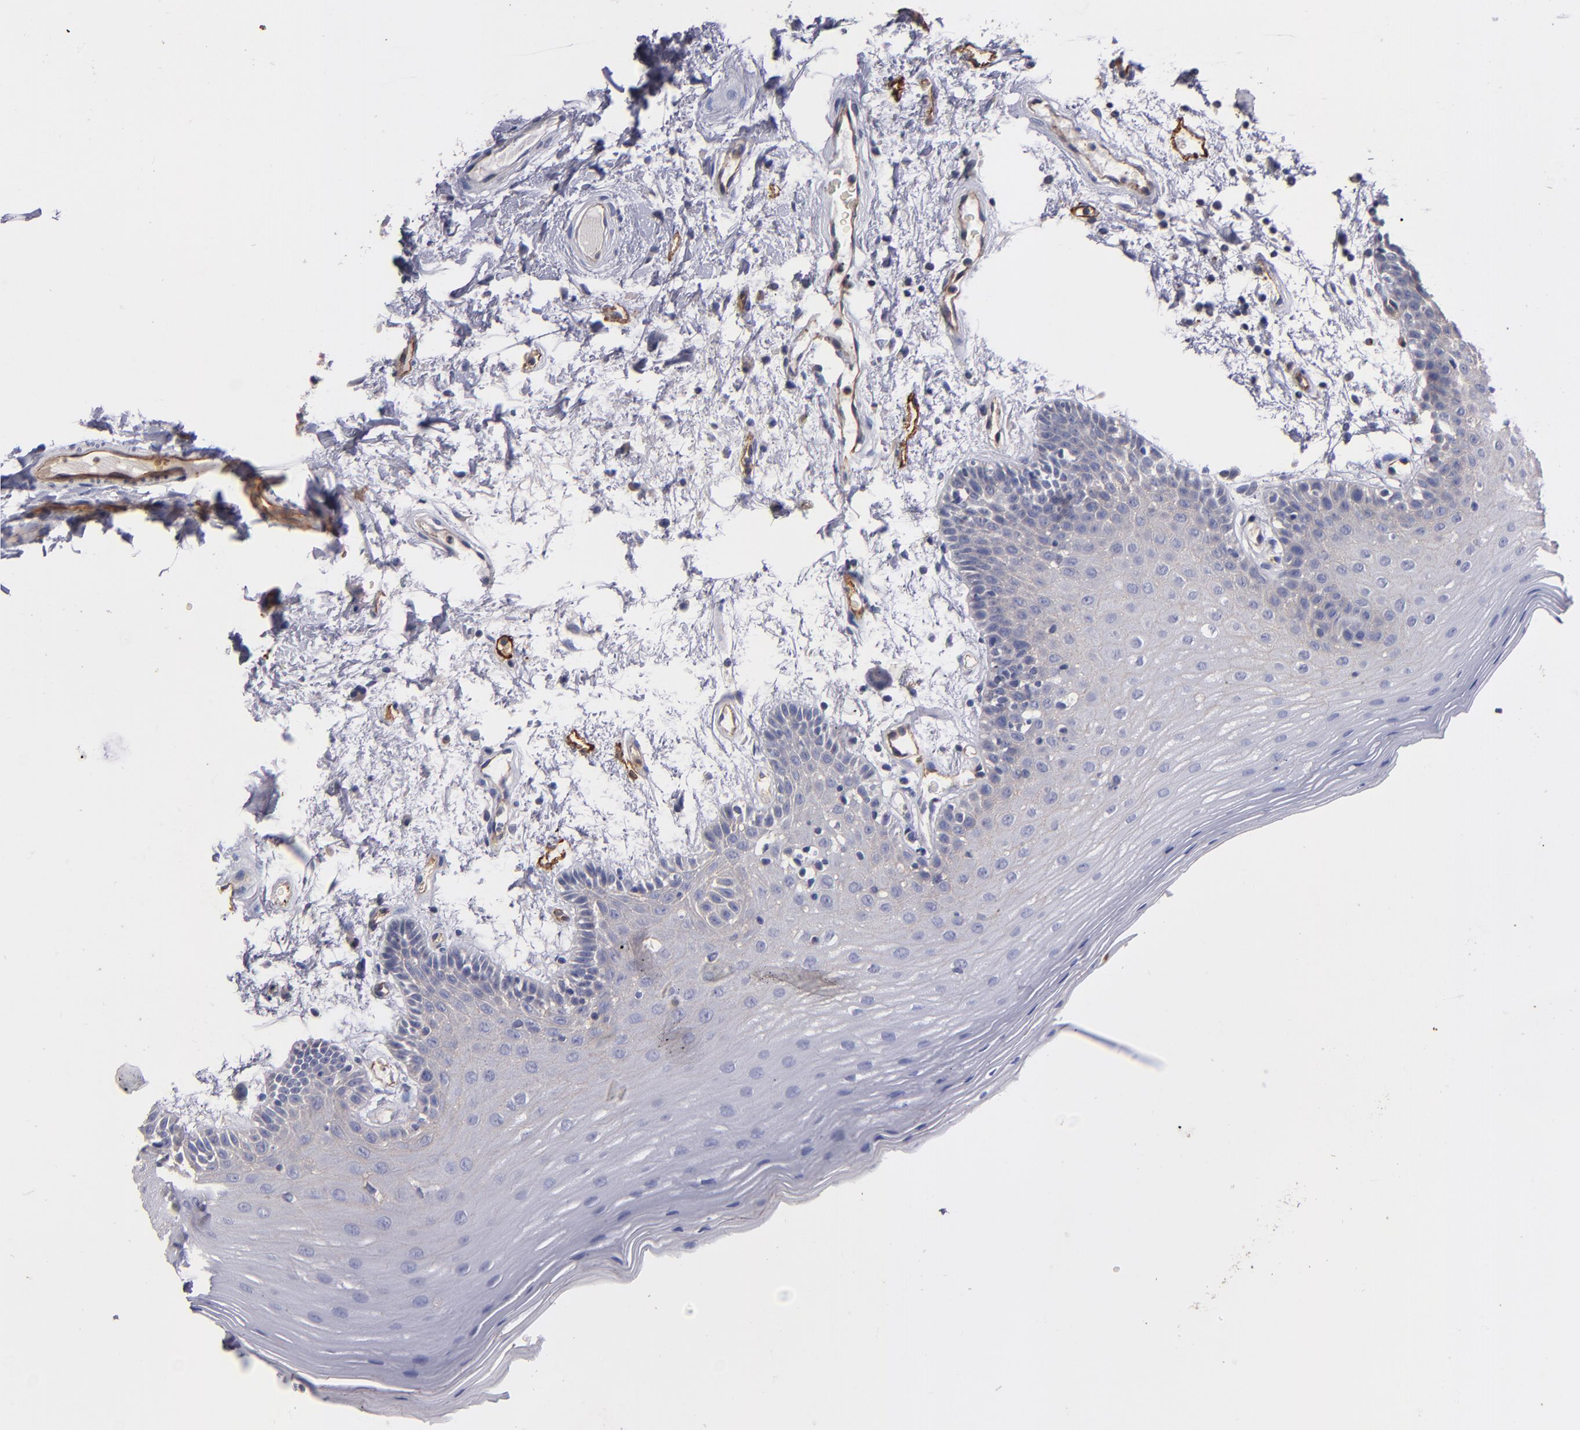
{"staining": {"intensity": "weak", "quantity": "25%-75%", "location": "cytoplasmic/membranous"}, "tissue": "oral mucosa", "cell_type": "Squamous epithelial cells", "image_type": "normal", "snomed": [{"axis": "morphology", "description": "Normal tissue, NOS"}, {"axis": "morphology", "description": "Squamous cell carcinoma, NOS"}, {"axis": "topography", "description": "Skeletal muscle"}, {"axis": "topography", "description": "Oral tissue"}, {"axis": "topography", "description": "Head-Neck"}], "caption": "This photomicrograph displays IHC staining of benign oral mucosa, with low weak cytoplasmic/membranous staining in approximately 25%-75% of squamous epithelial cells.", "gene": "CLDN5", "patient": {"sex": "male", "age": 71}}